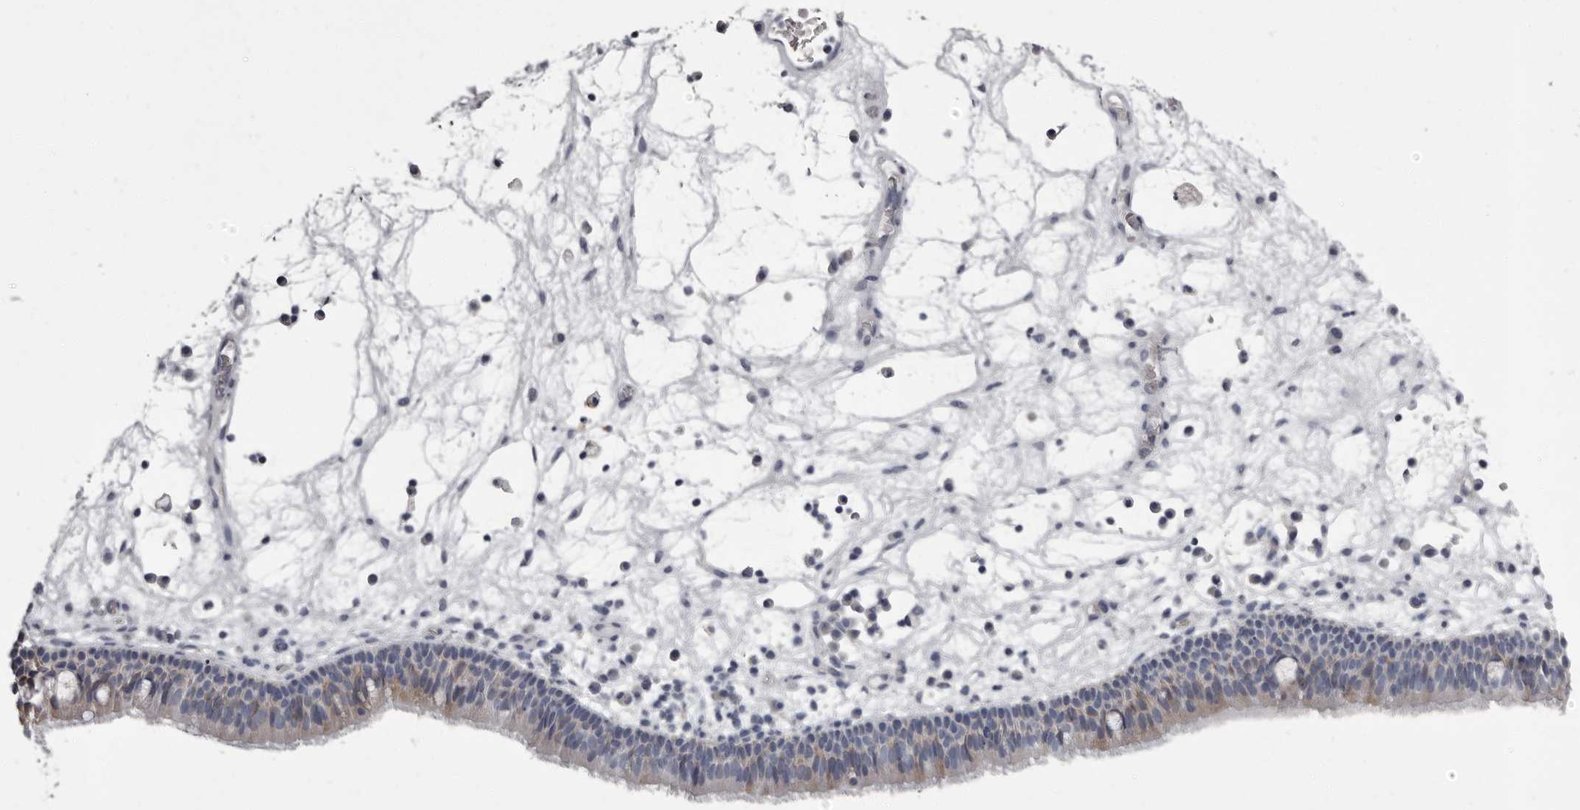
{"staining": {"intensity": "negative", "quantity": "none", "location": "none"}, "tissue": "nasopharynx", "cell_type": "Respiratory epithelial cells", "image_type": "normal", "snomed": [{"axis": "morphology", "description": "Normal tissue, NOS"}, {"axis": "morphology", "description": "Inflammation, NOS"}, {"axis": "morphology", "description": "Malignant melanoma, Metastatic site"}, {"axis": "topography", "description": "Nasopharynx"}], "caption": "The immunohistochemistry (IHC) histopathology image has no significant expression in respiratory epithelial cells of nasopharynx. Brightfield microscopy of immunohistochemistry stained with DAB (brown) and hematoxylin (blue), captured at high magnification.", "gene": "APEH", "patient": {"sex": "male", "age": 70}}